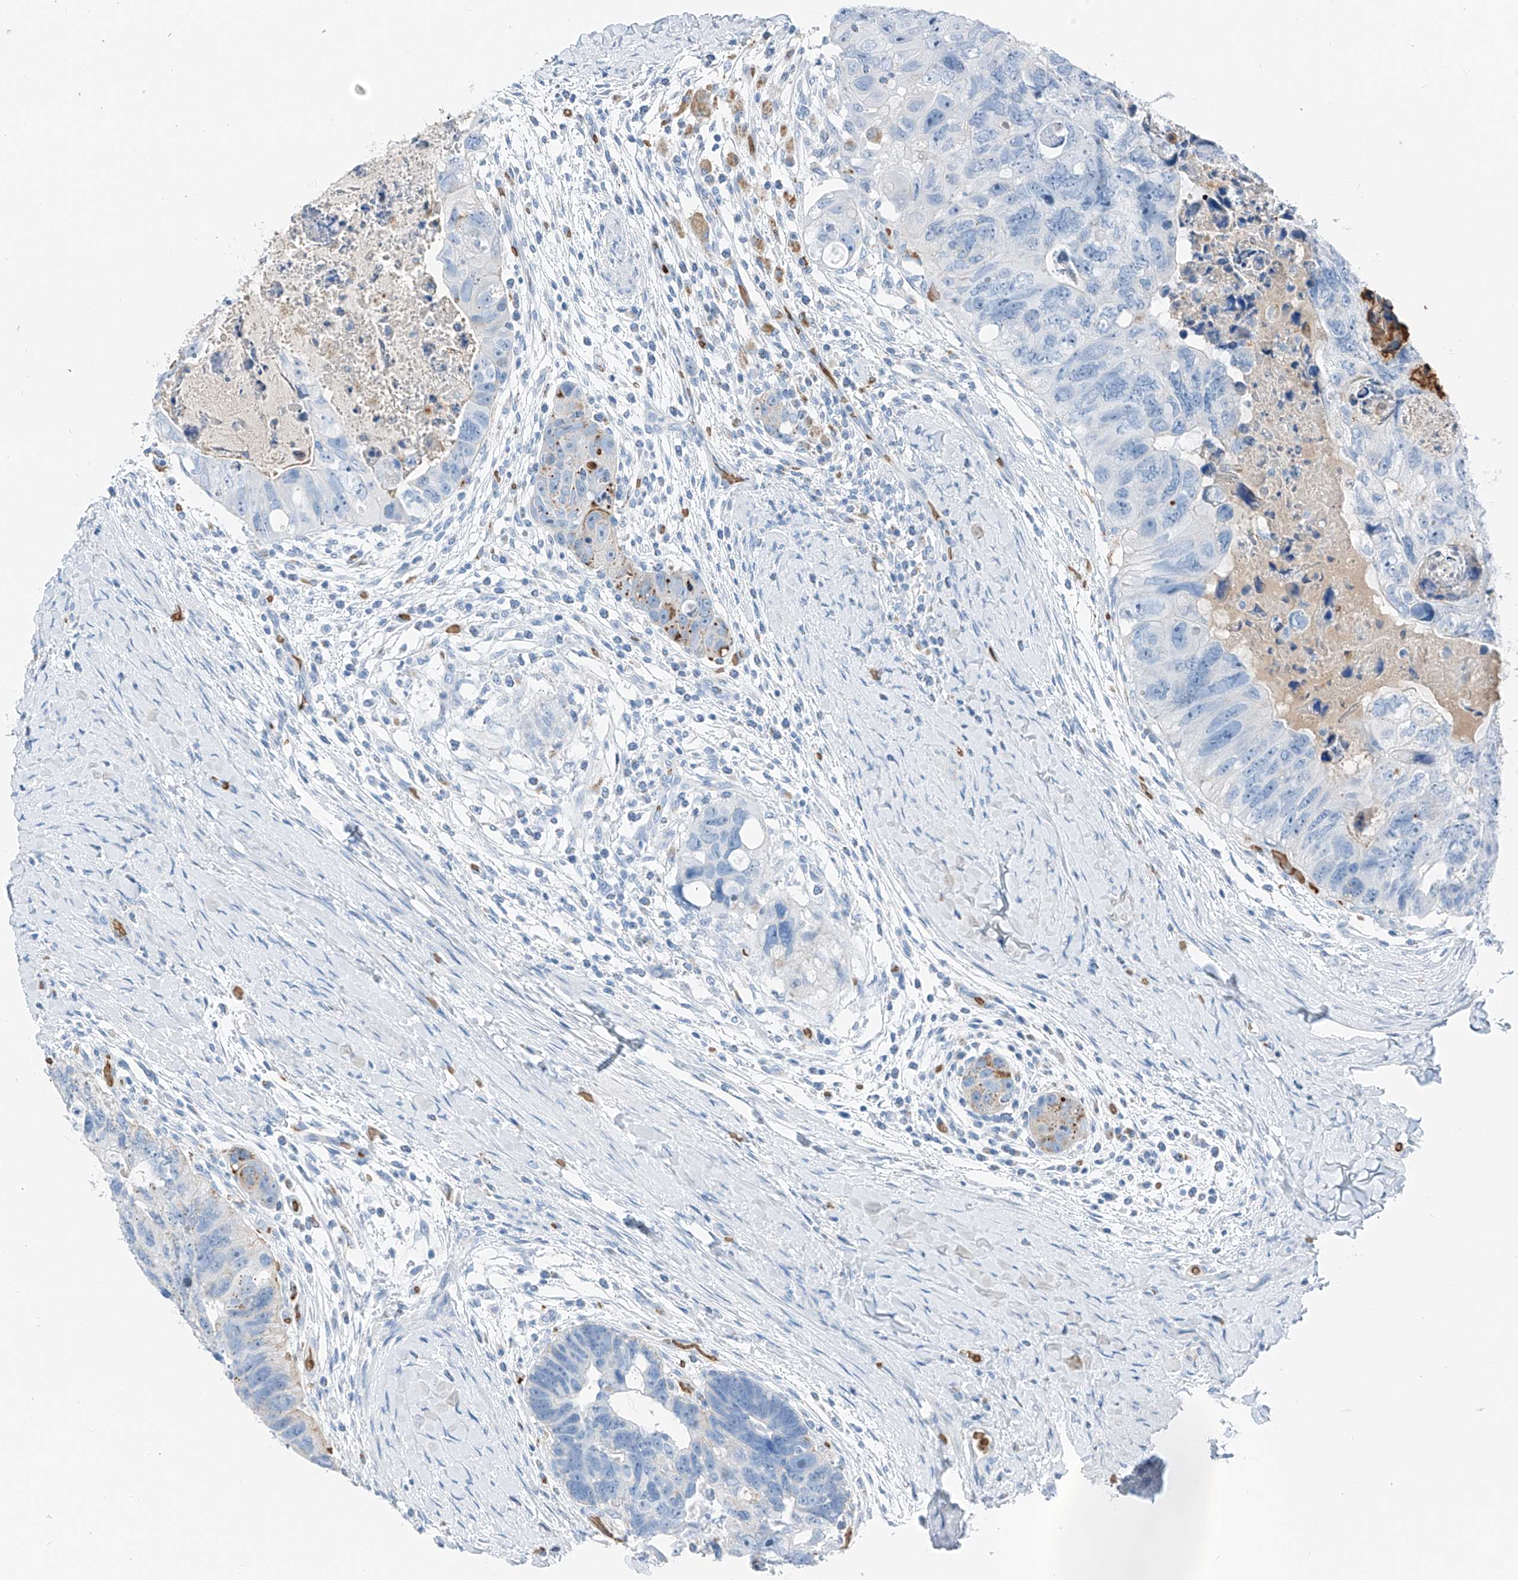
{"staining": {"intensity": "negative", "quantity": "none", "location": "none"}, "tissue": "colorectal cancer", "cell_type": "Tumor cells", "image_type": "cancer", "snomed": [{"axis": "morphology", "description": "Adenocarcinoma, NOS"}, {"axis": "topography", "description": "Rectum"}], "caption": "Immunohistochemistry (IHC) of colorectal cancer shows no expression in tumor cells.", "gene": "PRSS23", "patient": {"sex": "male", "age": 59}}